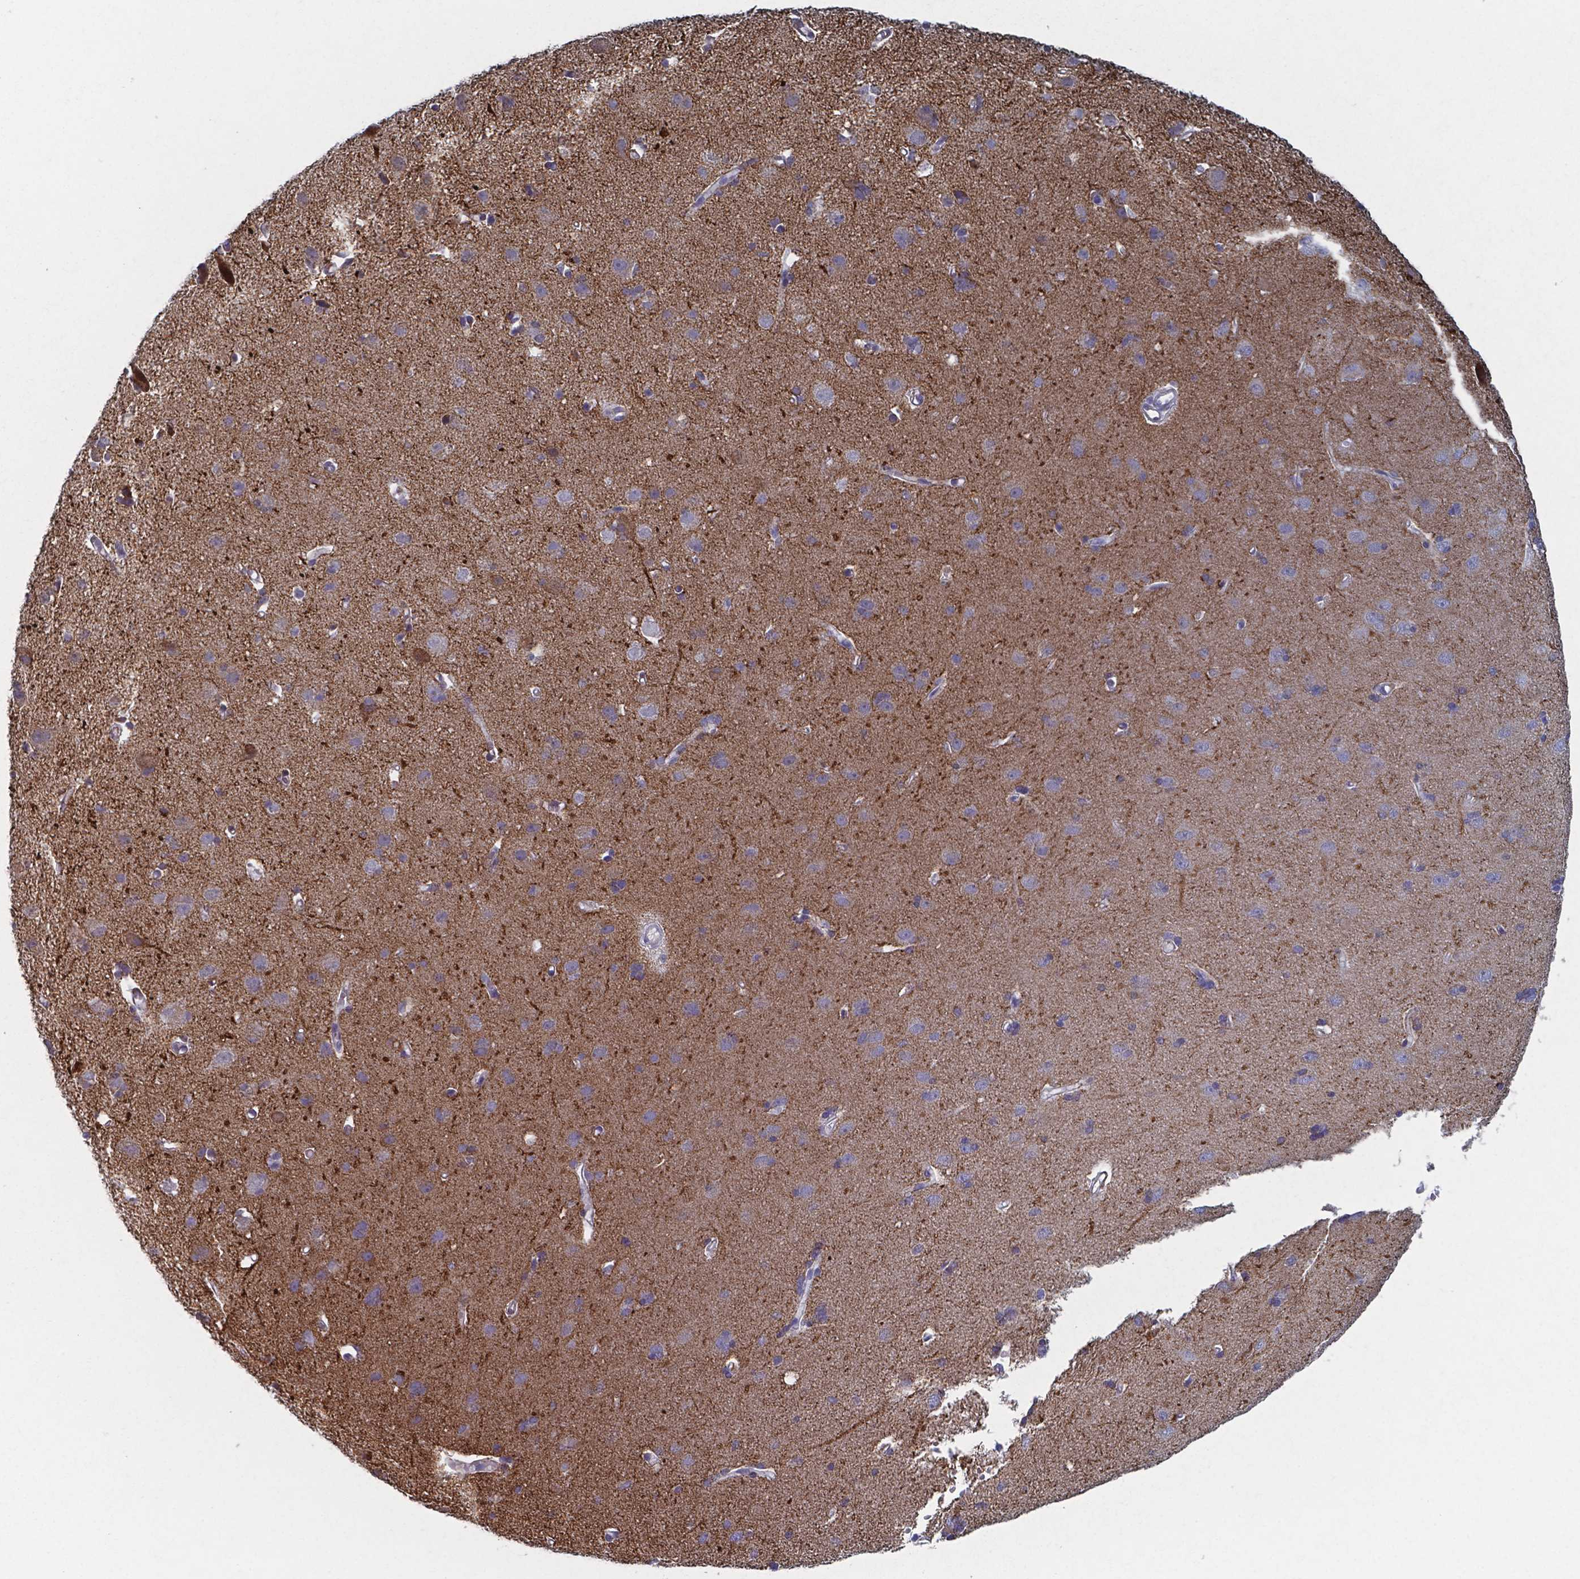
{"staining": {"intensity": "negative", "quantity": "none", "location": "none"}, "tissue": "cerebral cortex", "cell_type": "Endothelial cells", "image_type": "normal", "snomed": [{"axis": "morphology", "description": "Normal tissue, NOS"}, {"axis": "morphology", "description": "Glioma, malignant, High grade"}, {"axis": "topography", "description": "Cerebral cortex"}], "caption": "Endothelial cells are negative for protein expression in normal human cerebral cortex. (Immunohistochemistry, brightfield microscopy, high magnification).", "gene": "PLA2R1", "patient": {"sex": "male", "age": 71}}